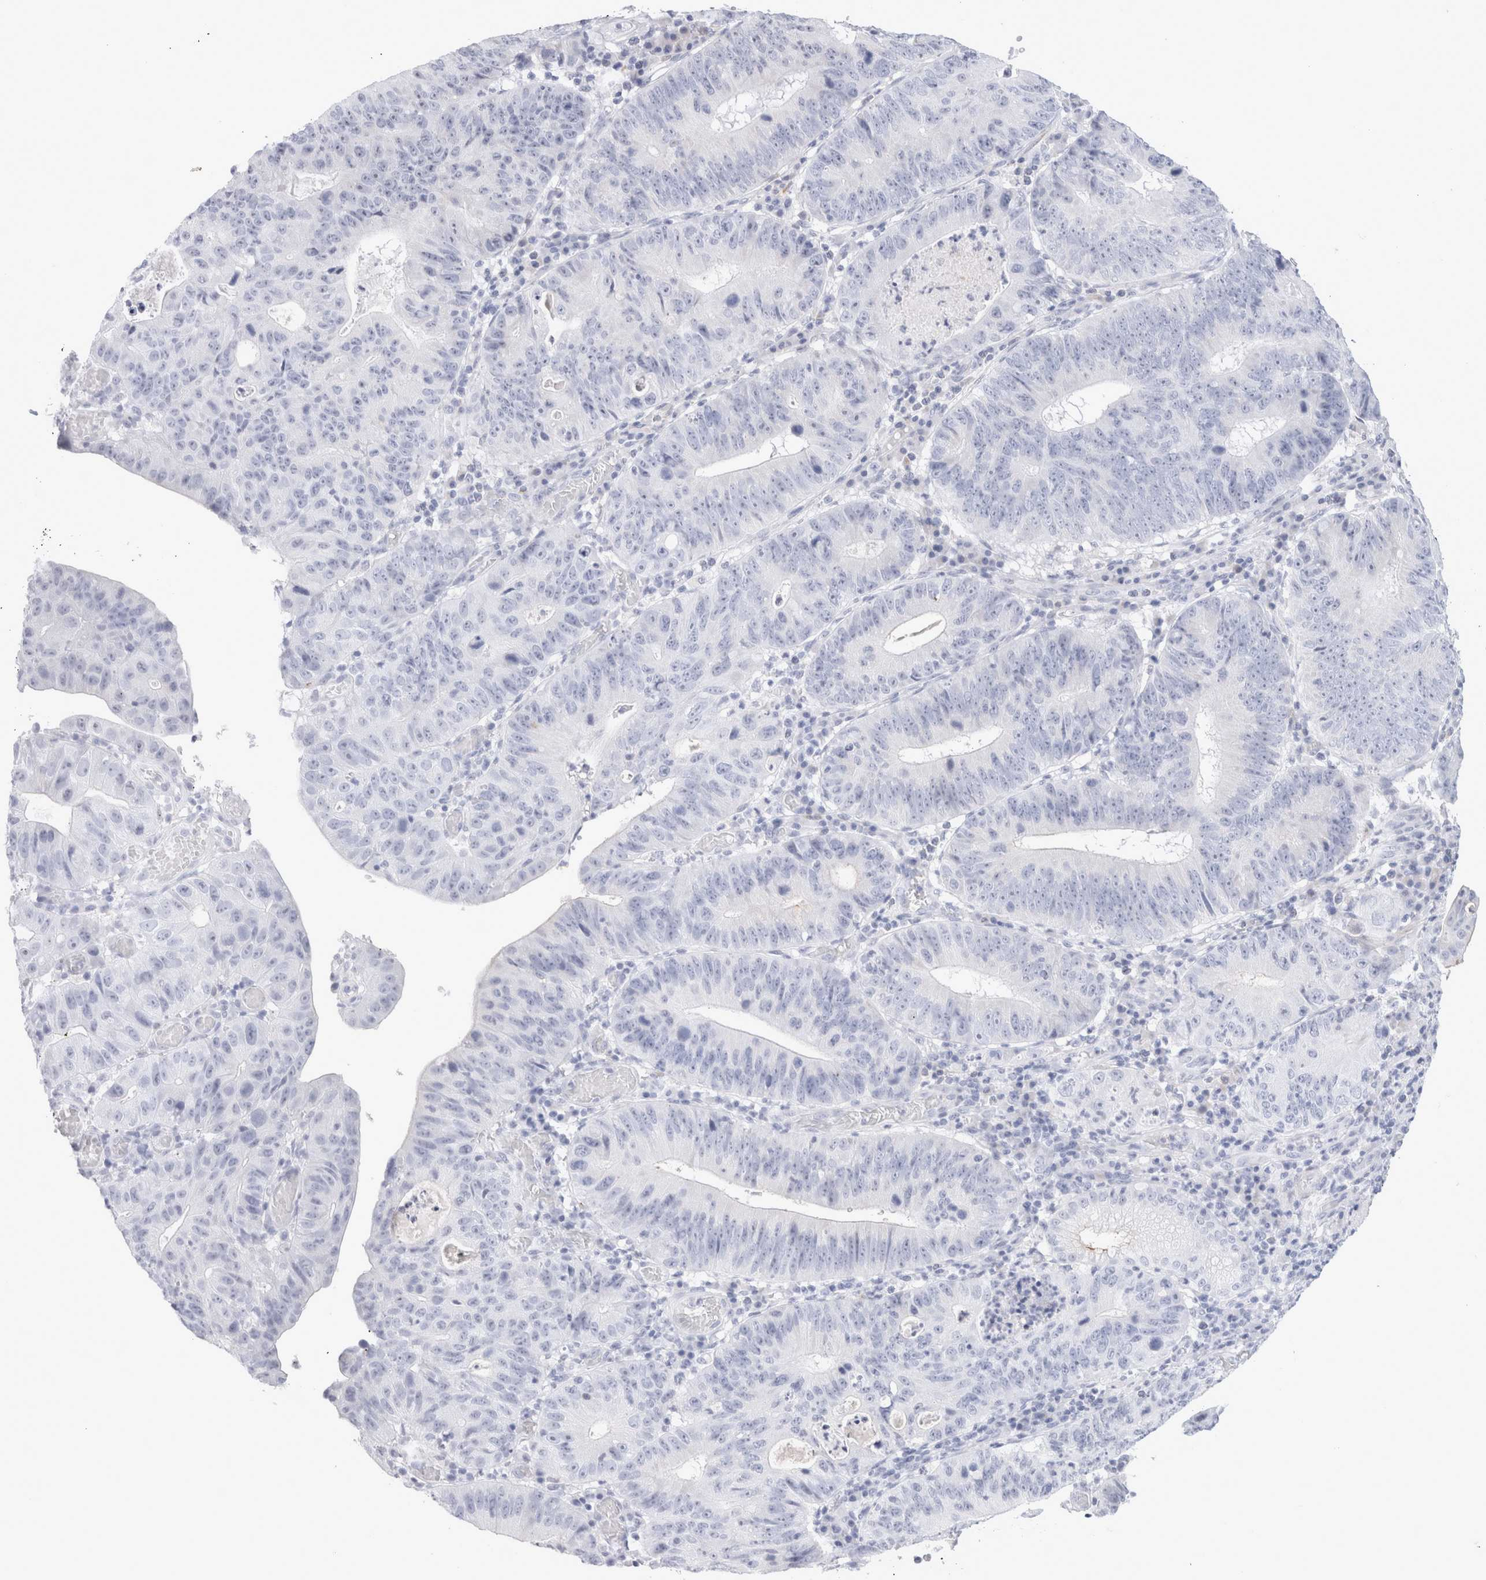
{"staining": {"intensity": "negative", "quantity": "none", "location": "none"}, "tissue": "stomach cancer", "cell_type": "Tumor cells", "image_type": "cancer", "snomed": [{"axis": "morphology", "description": "Adenocarcinoma, NOS"}, {"axis": "topography", "description": "Stomach"}], "caption": "Immunohistochemistry histopathology image of adenocarcinoma (stomach) stained for a protein (brown), which reveals no expression in tumor cells. Brightfield microscopy of immunohistochemistry stained with DAB (brown) and hematoxylin (blue), captured at high magnification.", "gene": "MUC15", "patient": {"sex": "male", "age": 59}}